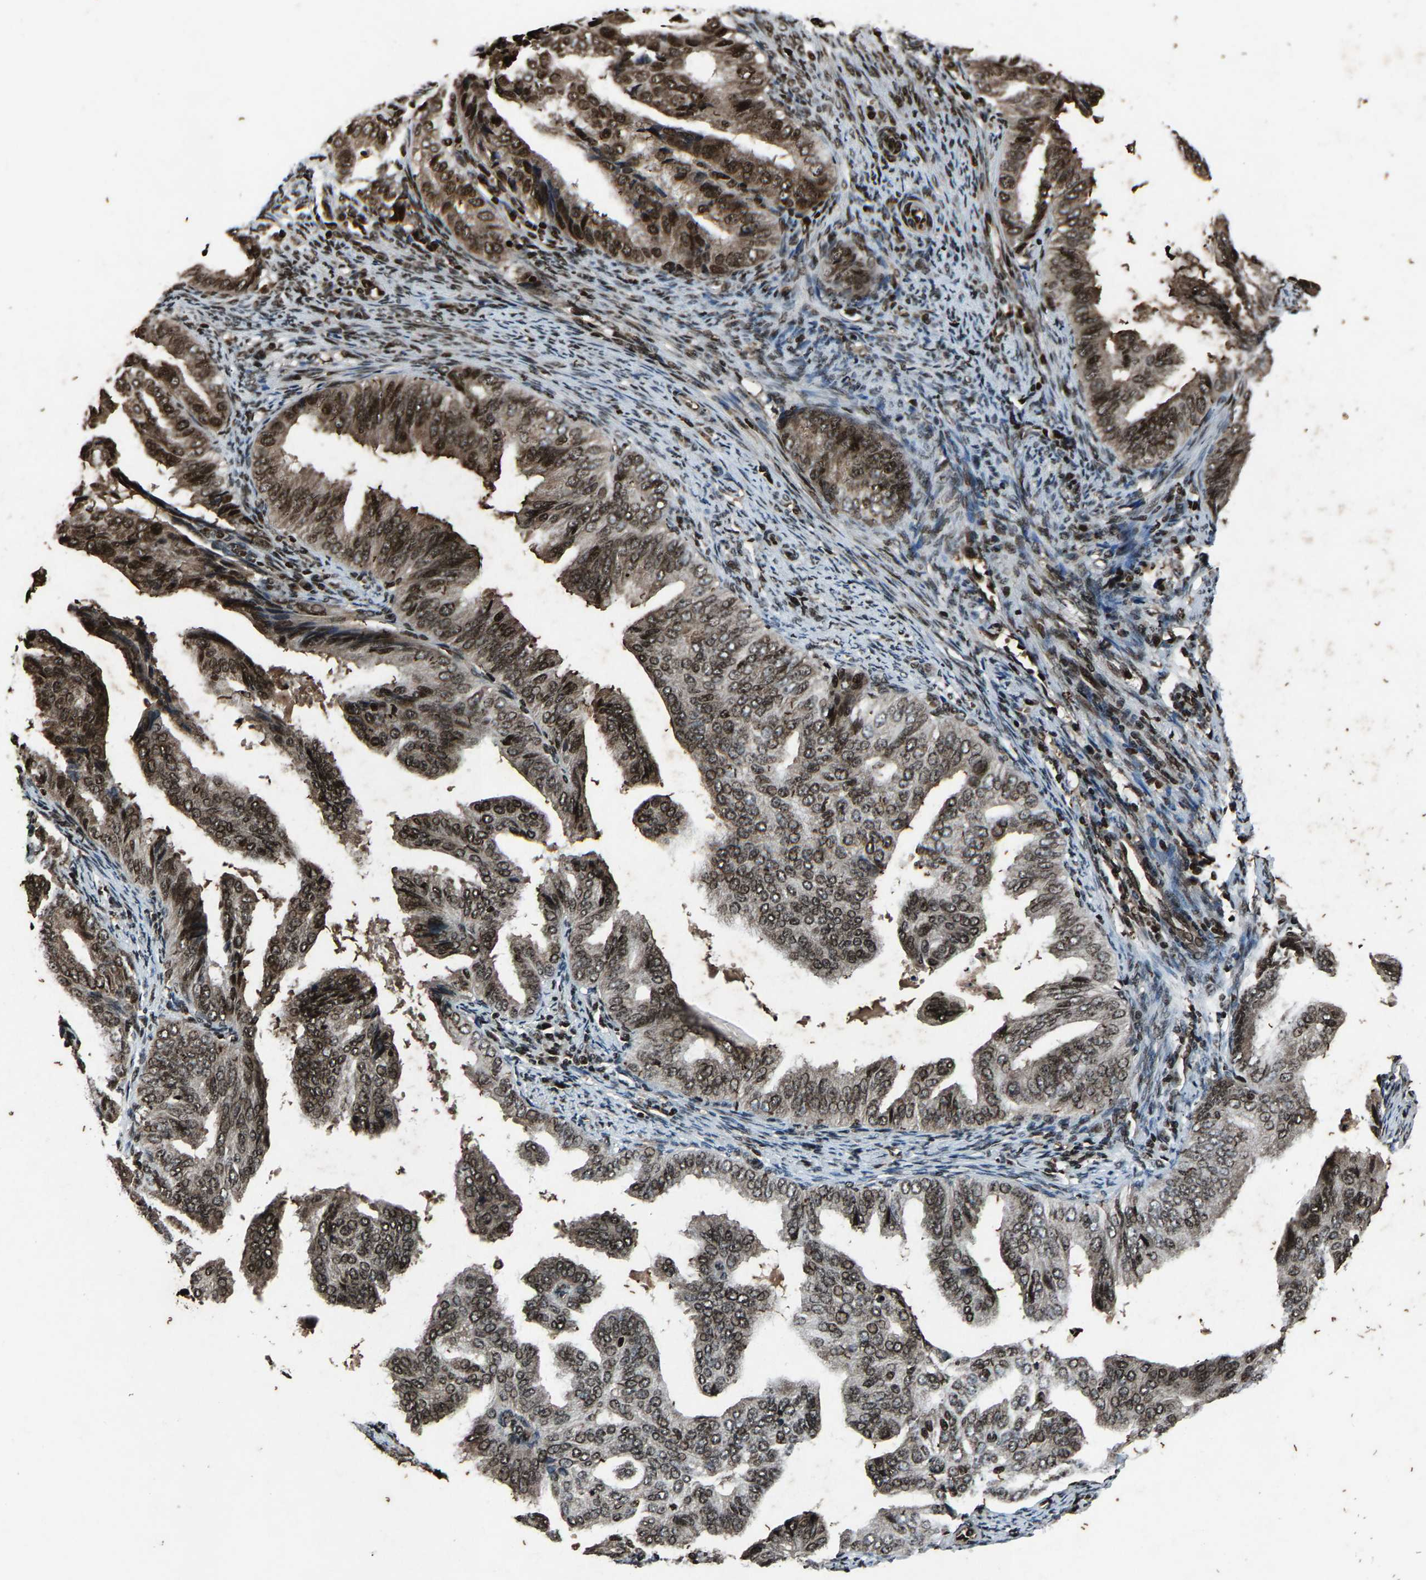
{"staining": {"intensity": "moderate", "quantity": ">75%", "location": "cytoplasmic/membranous,nuclear"}, "tissue": "endometrial cancer", "cell_type": "Tumor cells", "image_type": "cancer", "snomed": [{"axis": "morphology", "description": "Adenocarcinoma, NOS"}, {"axis": "topography", "description": "Endometrium"}], "caption": "The immunohistochemical stain highlights moderate cytoplasmic/membranous and nuclear staining in tumor cells of endometrial cancer tissue.", "gene": "H4C1", "patient": {"sex": "female", "age": 58}}